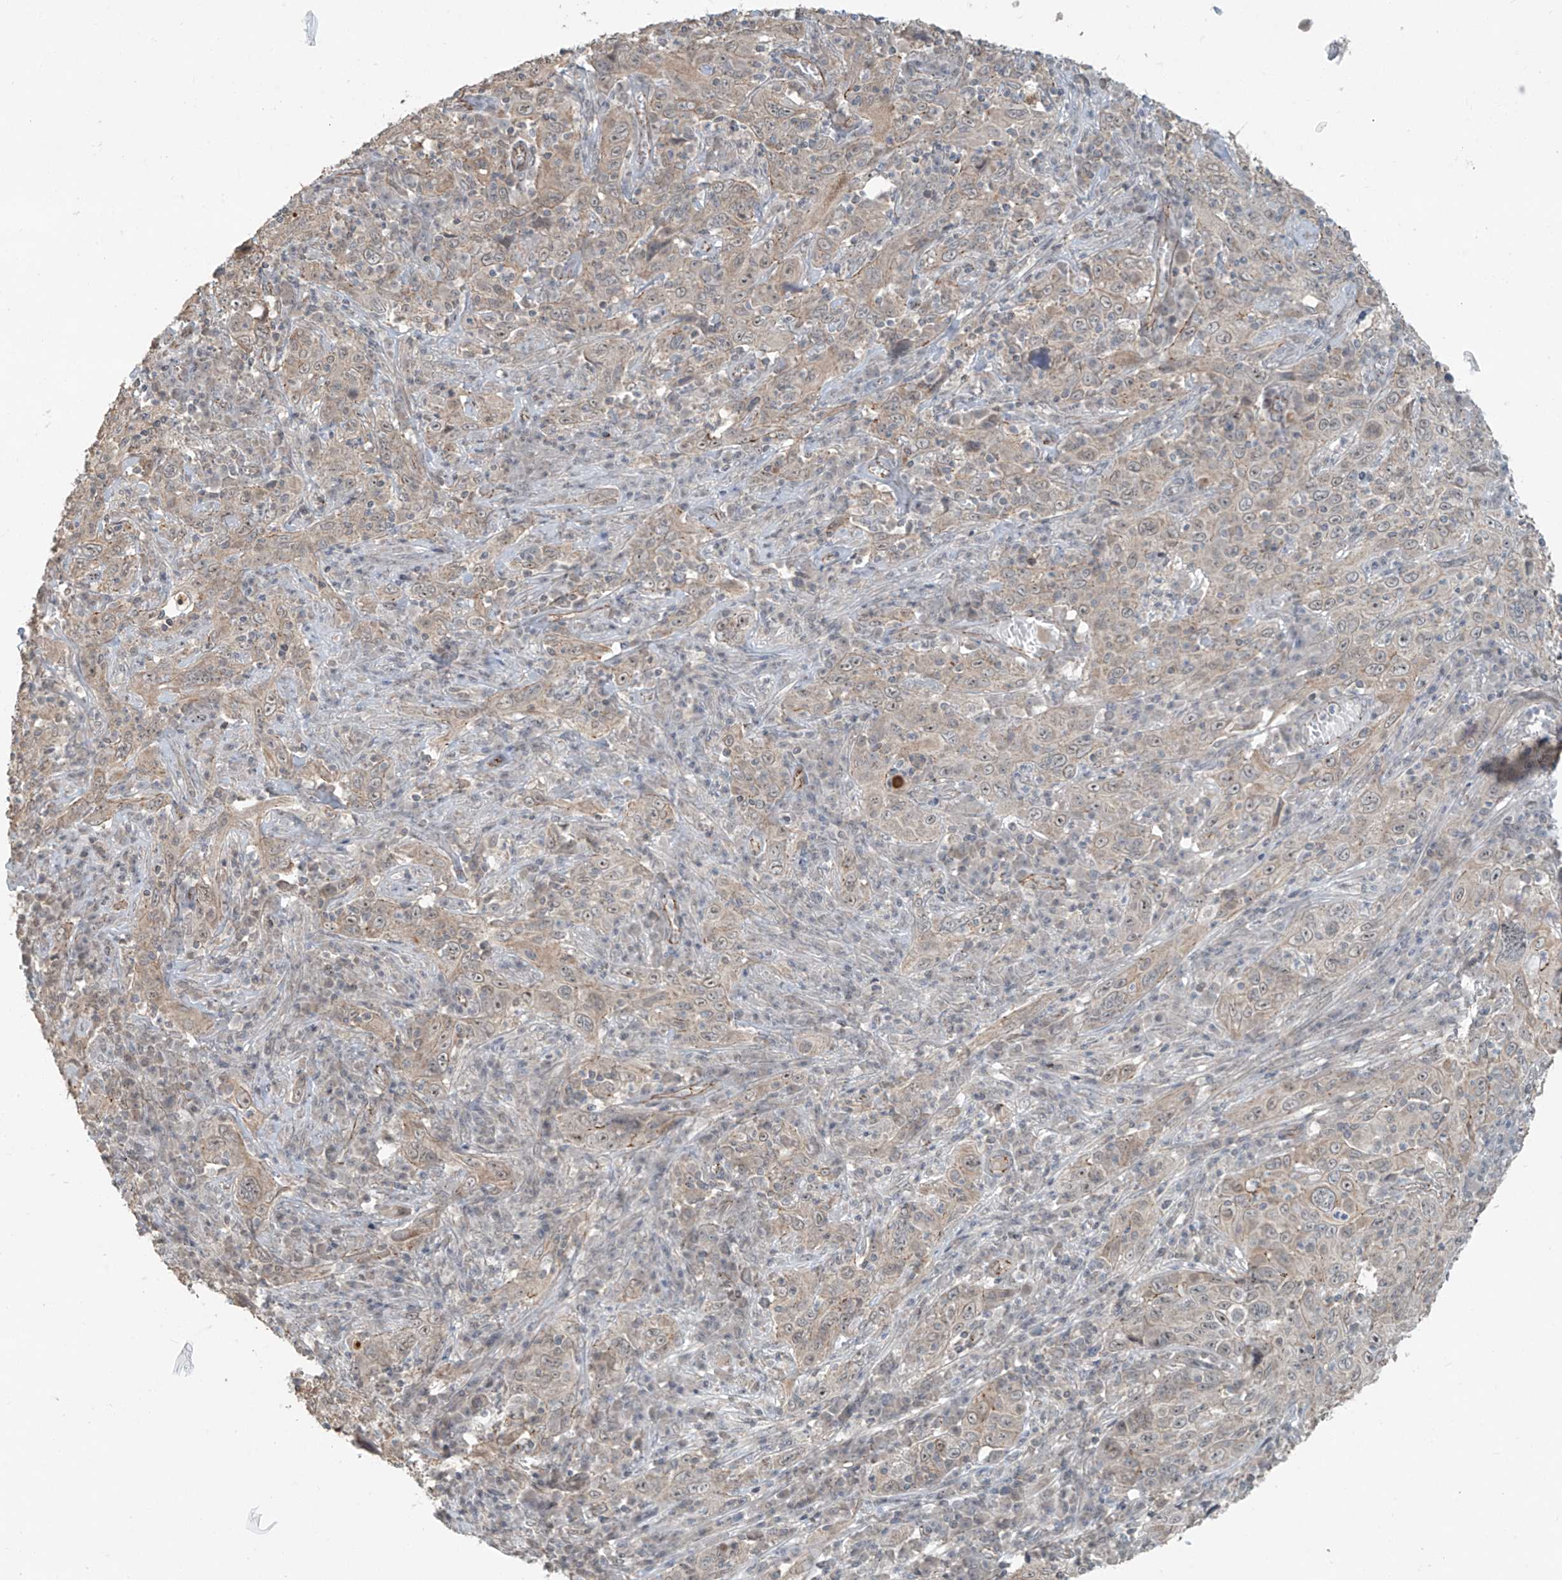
{"staining": {"intensity": "weak", "quantity": "25%-75%", "location": "cytoplasmic/membranous"}, "tissue": "cervical cancer", "cell_type": "Tumor cells", "image_type": "cancer", "snomed": [{"axis": "morphology", "description": "Squamous cell carcinoma, NOS"}, {"axis": "topography", "description": "Cervix"}], "caption": "This micrograph shows cervical cancer (squamous cell carcinoma) stained with IHC to label a protein in brown. The cytoplasmic/membranous of tumor cells show weak positivity for the protein. Nuclei are counter-stained blue.", "gene": "ZNF16", "patient": {"sex": "female", "age": 46}}